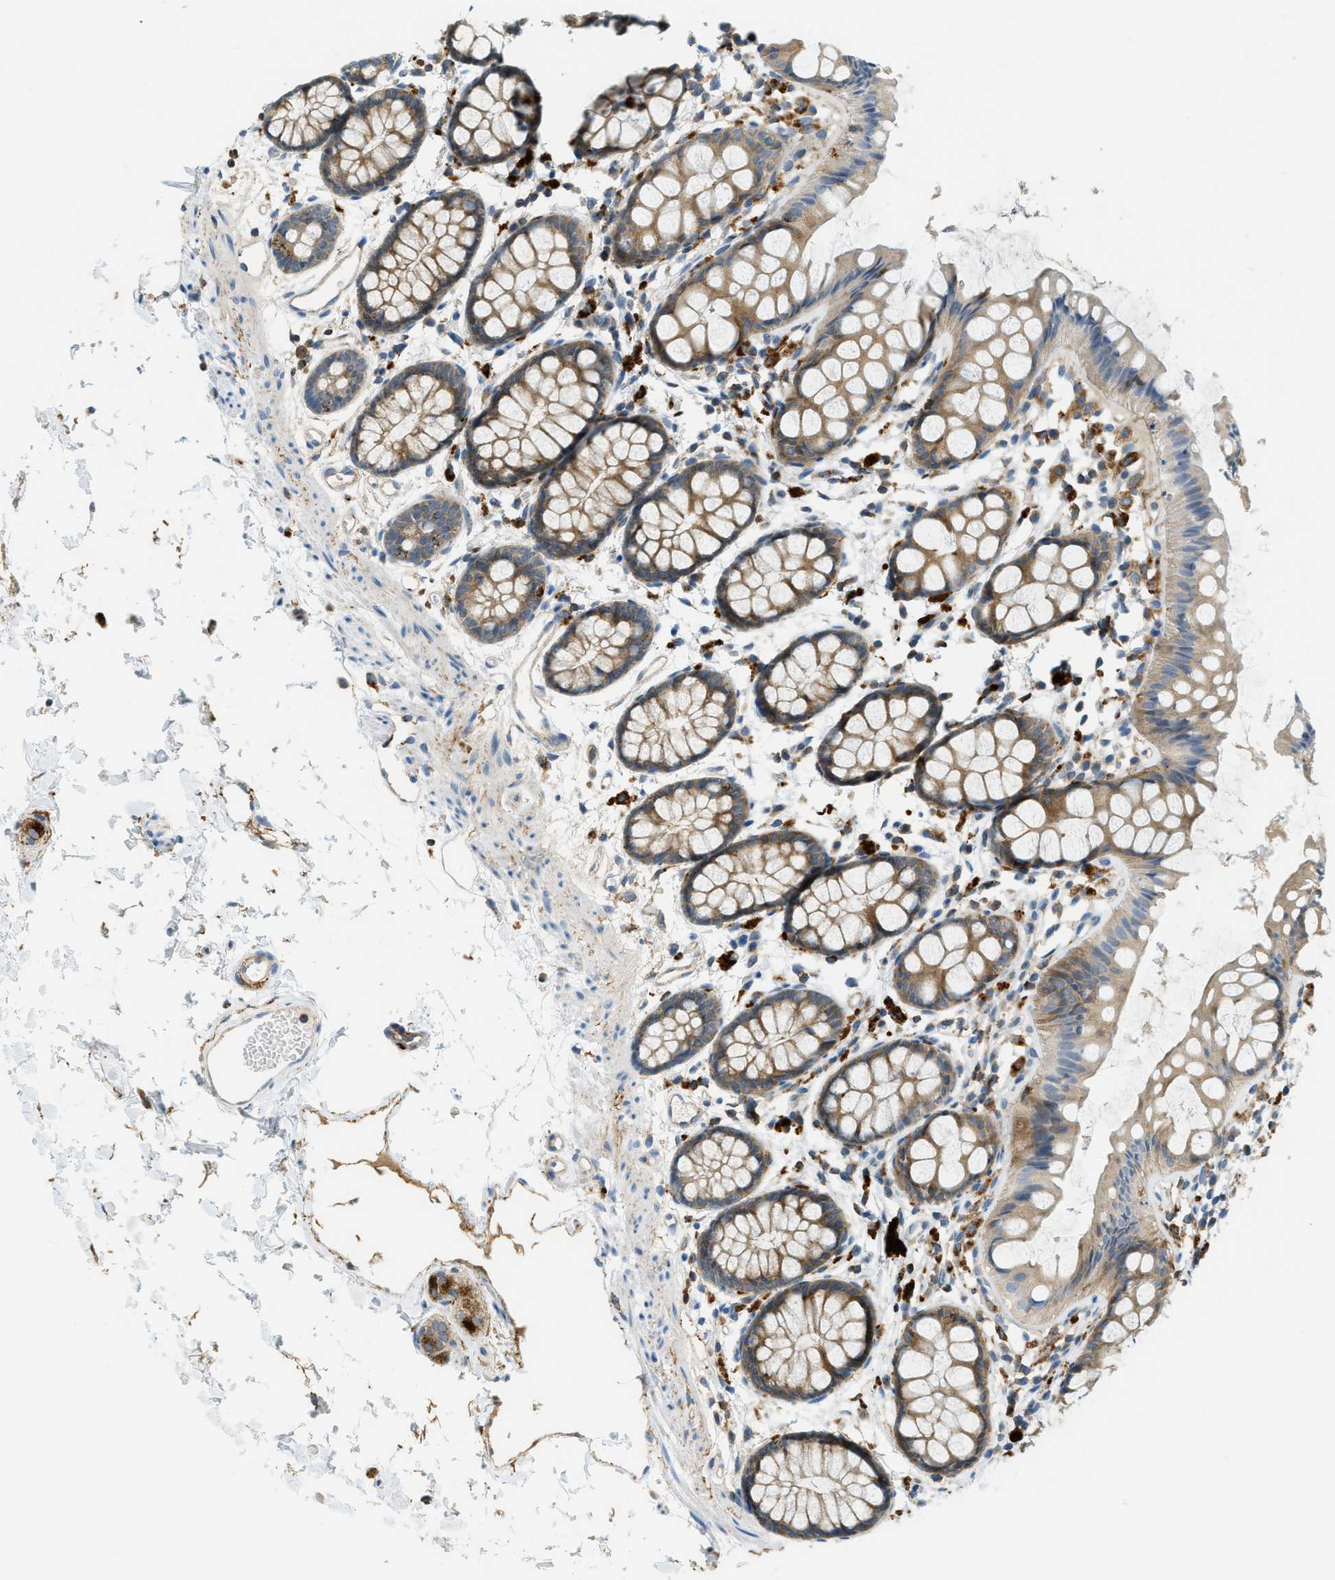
{"staining": {"intensity": "moderate", "quantity": ">75%", "location": "cytoplasmic/membranous"}, "tissue": "rectum", "cell_type": "Glandular cells", "image_type": "normal", "snomed": [{"axis": "morphology", "description": "Normal tissue, NOS"}, {"axis": "topography", "description": "Rectum"}], "caption": "Immunohistochemistry (IHC) histopathology image of normal rectum: rectum stained using immunohistochemistry (IHC) displays medium levels of moderate protein expression localized specifically in the cytoplasmic/membranous of glandular cells, appearing as a cytoplasmic/membranous brown color.", "gene": "PLBD2", "patient": {"sex": "female", "age": 66}}